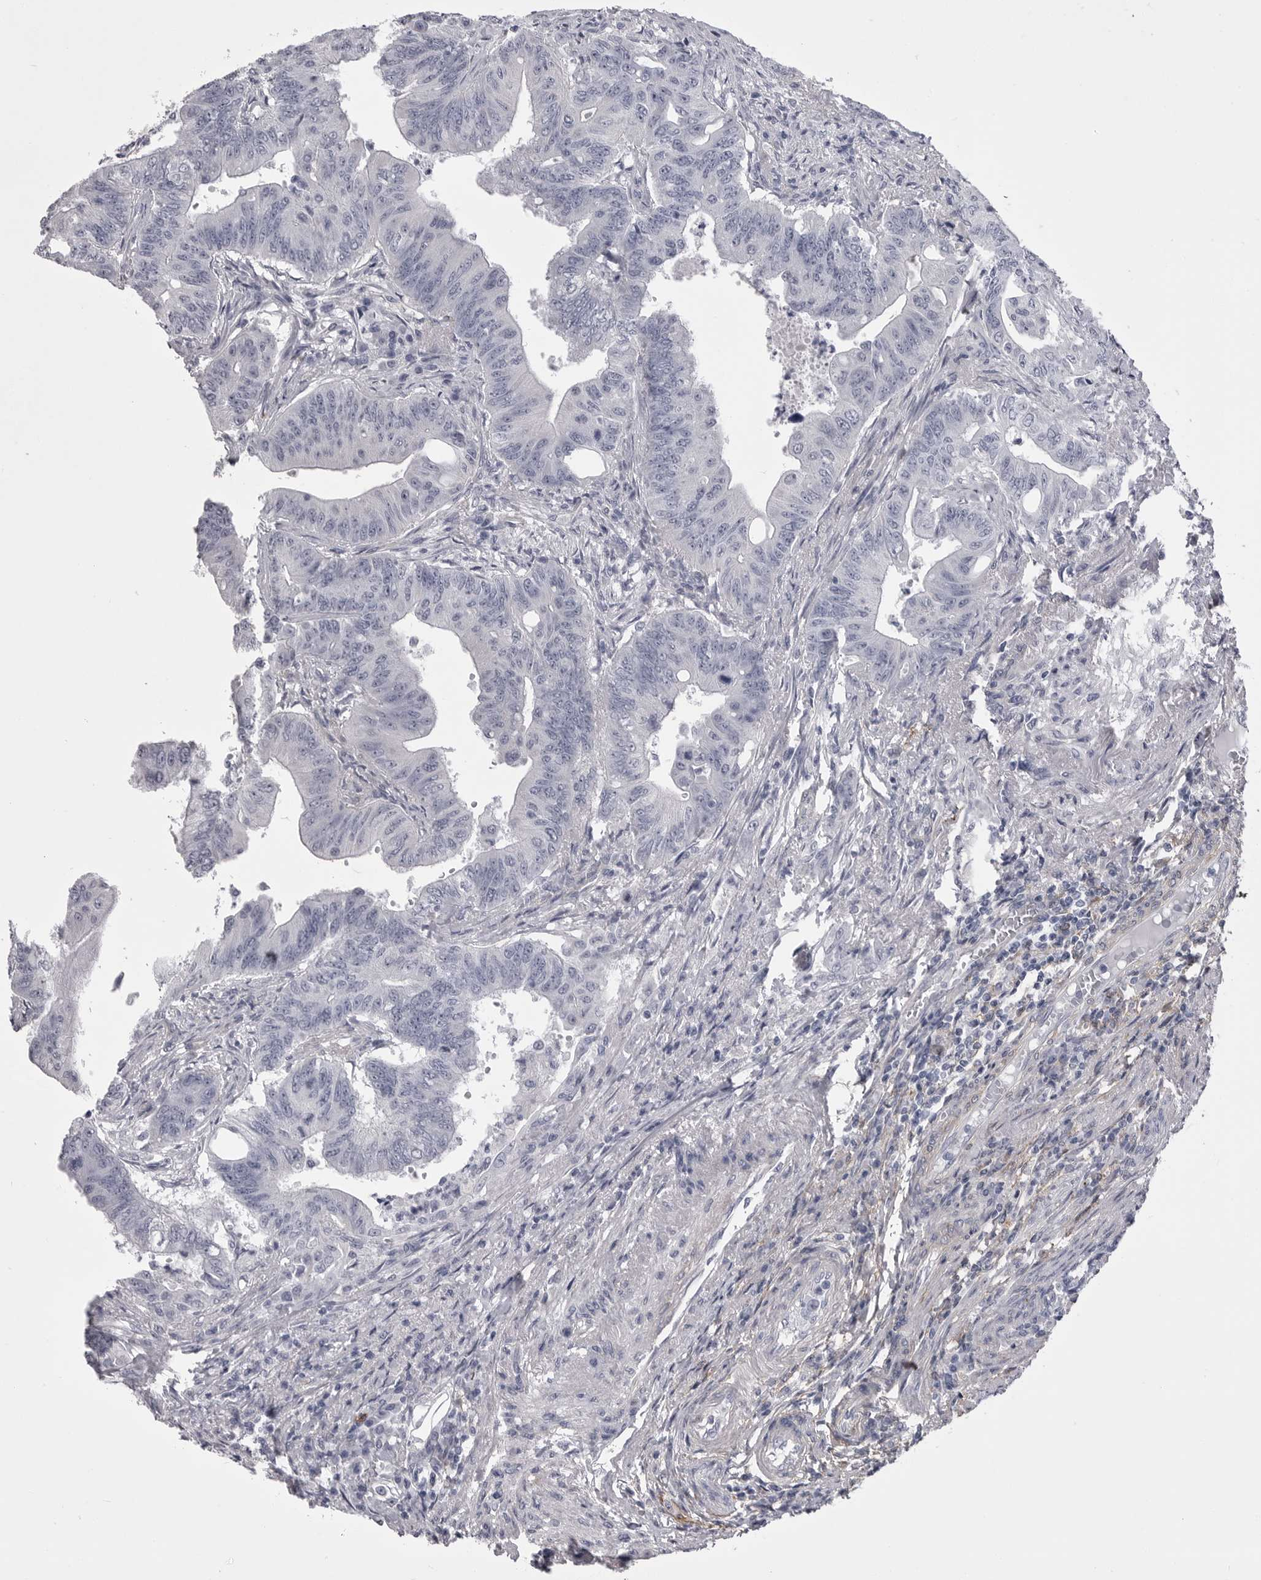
{"staining": {"intensity": "negative", "quantity": "none", "location": "none"}, "tissue": "colorectal cancer", "cell_type": "Tumor cells", "image_type": "cancer", "snomed": [{"axis": "morphology", "description": "Adenoma, NOS"}, {"axis": "morphology", "description": "Adenocarcinoma, NOS"}, {"axis": "topography", "description": "Colon"}], "caption": "Histopathology image shows no protein expression in tumor cells of colorectal adenoma tissue.", "gene": "ANK2", "patient": {"sex": "male", "age": 79}}